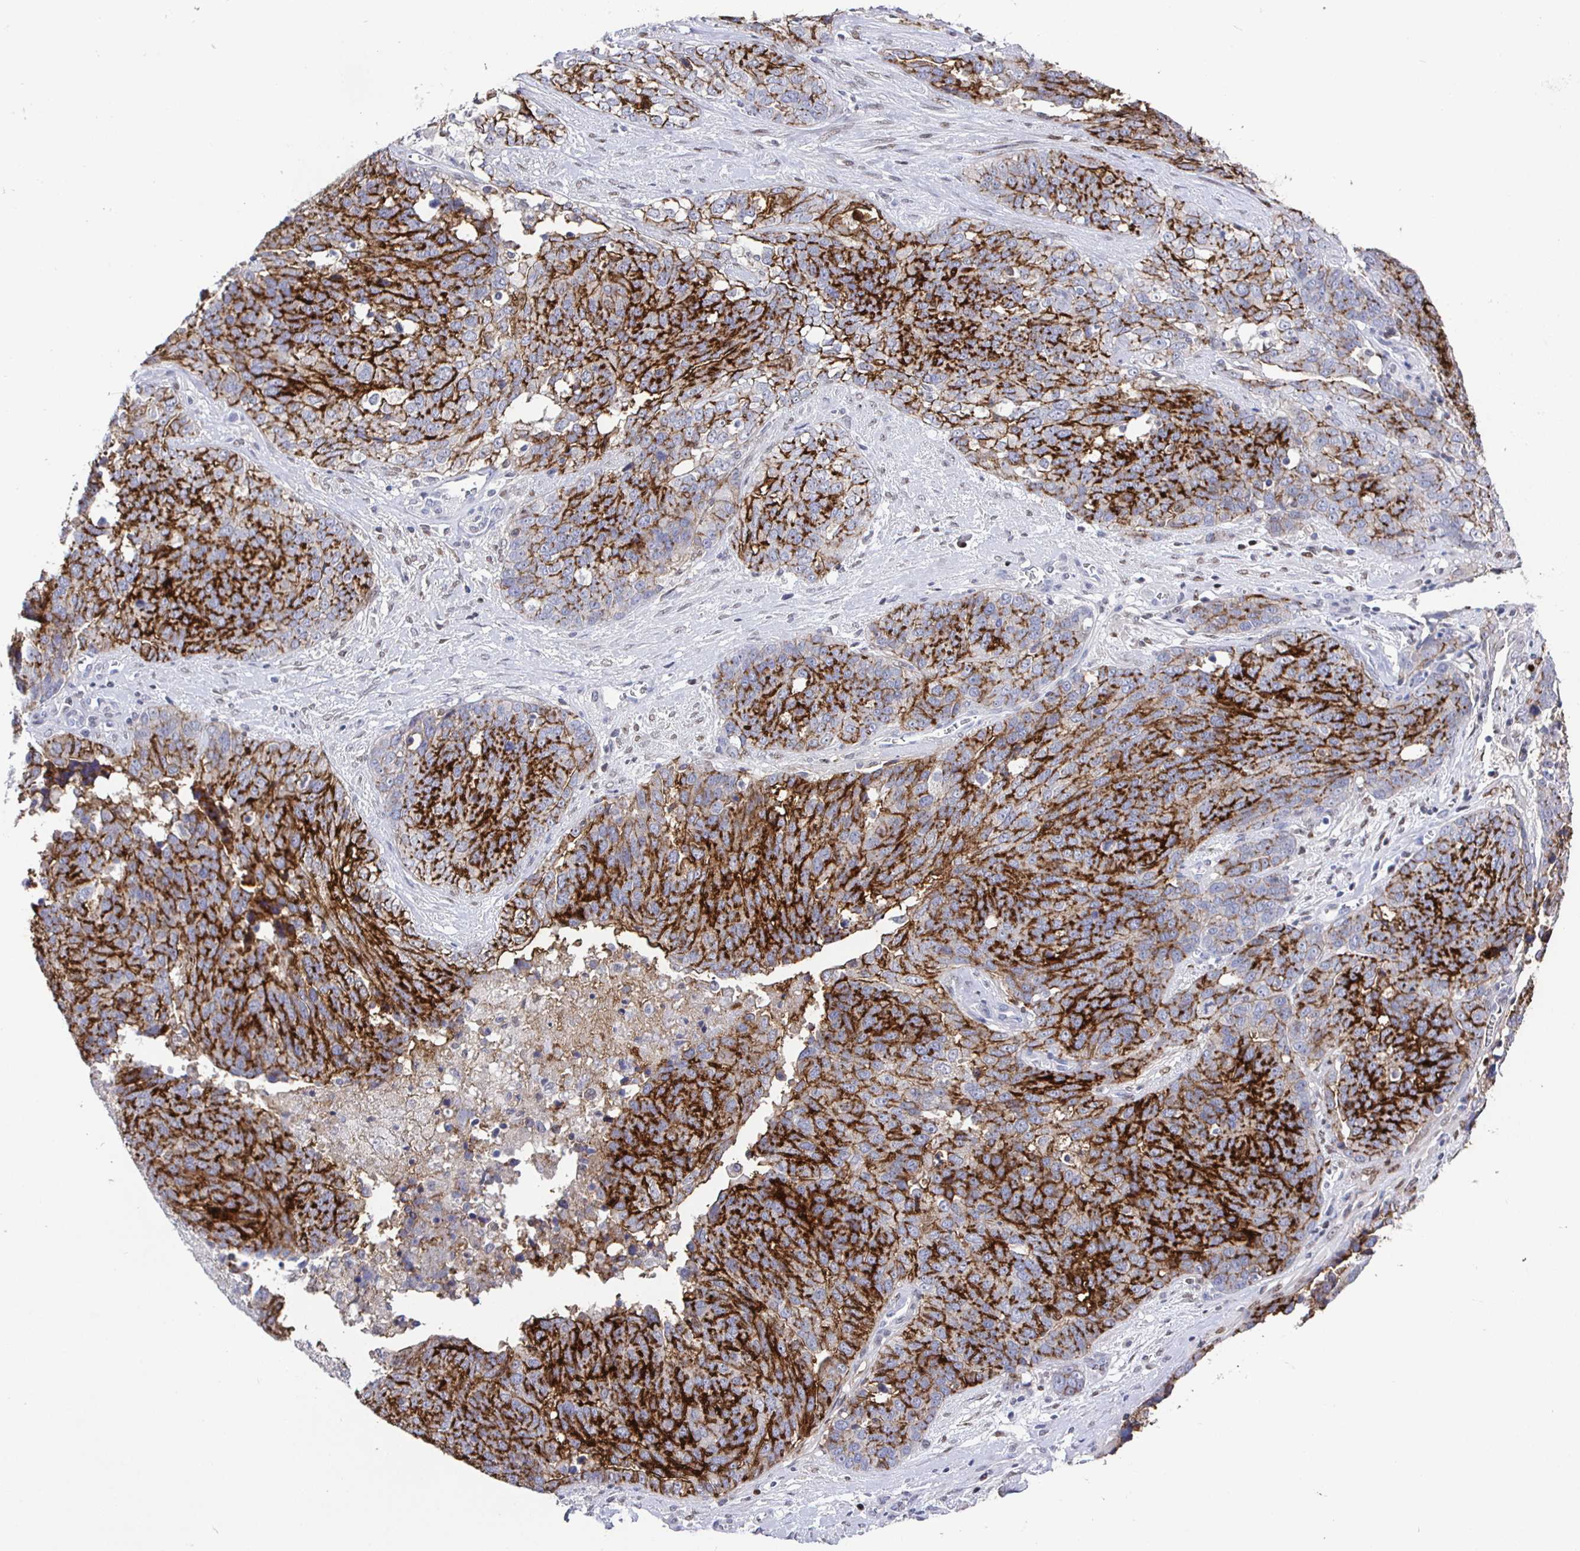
{"staining": {"intensity": "strong", "quantity": "25%-75%", "location": "cytoplasmic/membranous"}, "tissue": "ovarian cancer", "cell_type": "Tumor cells", "image_type": "cancer", "snomed": [{"axis": "morphology", "description": "Cystadenocarcinoma, serous, NOS"}, {"axis": "topography", "description": "Ovary"}], "caption": "IHC photomicrograph of ovarian cancer (serous cystadenocarcinoma) stained for a protein (brown), which shows high levels of strong cytoplasmic/membranous positivity in approximately 25%-75% of tumor cells.", "gene": "RUNX2", "patient": {"sex": "female", "age": 44}}